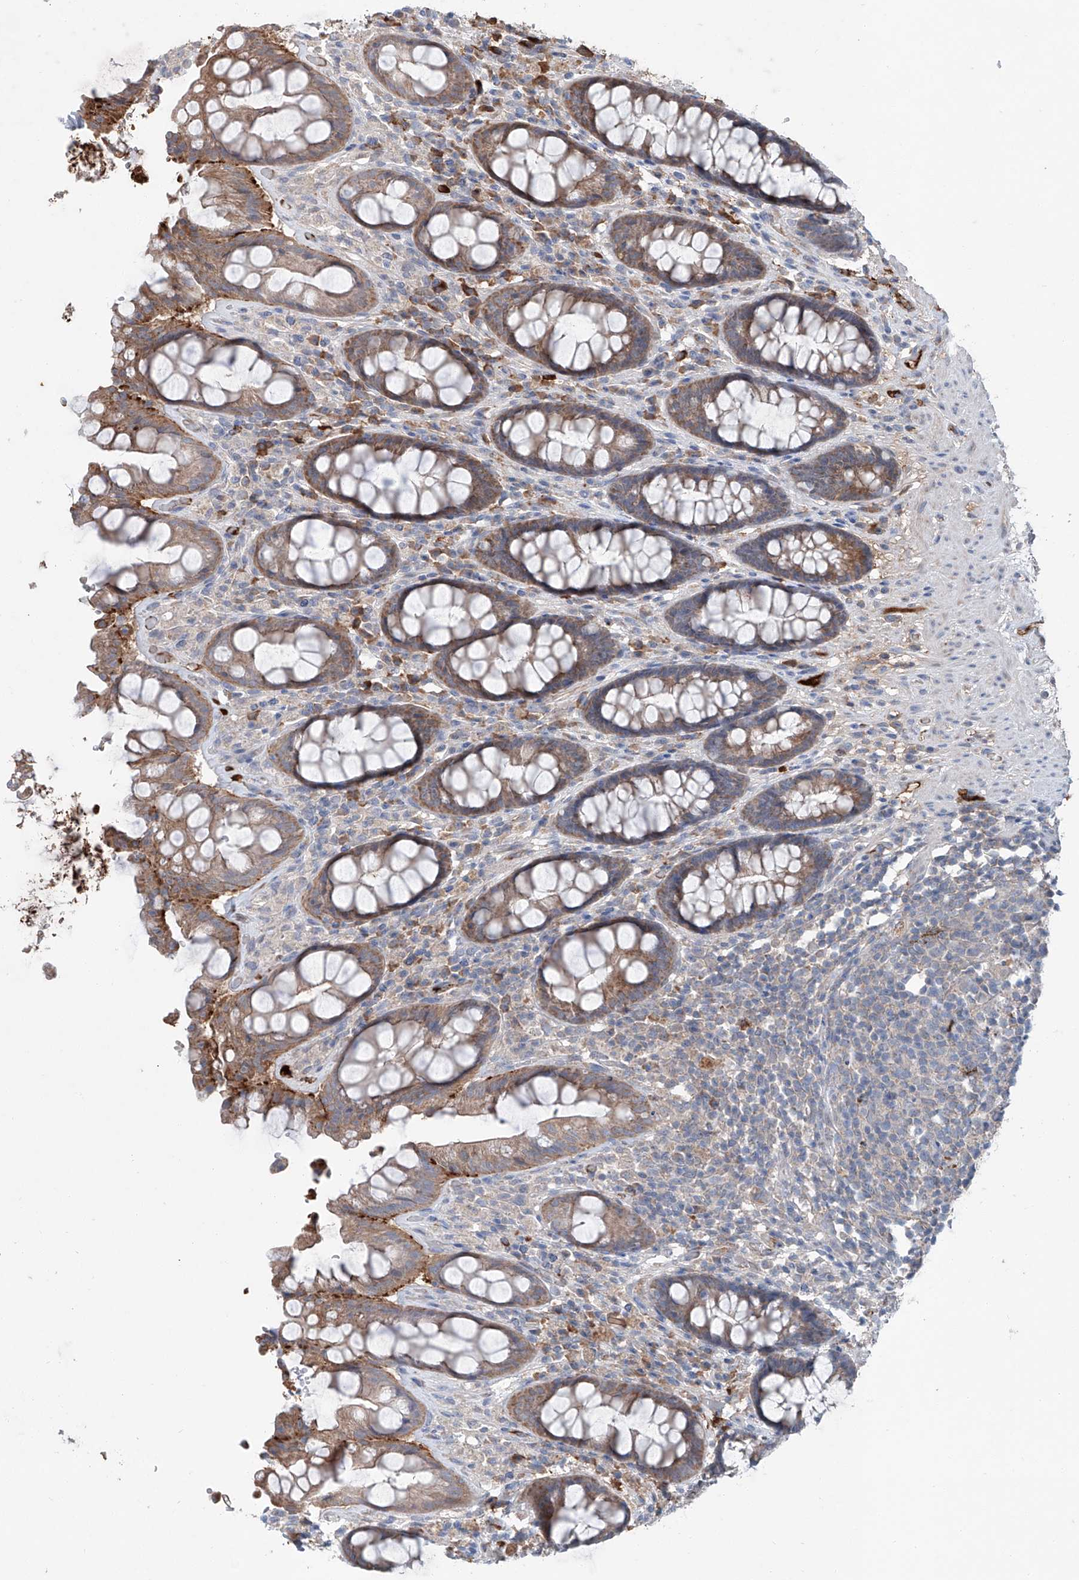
{"staining": {"intensity": "moderate", "quantity": ">75%", "location": "cytoplasmic/membranous"}, "tissue": "rectum", "cell_type": "Glandular cells", "image_type": "normal", "snomed": [{"axis": "morphology", "description": "Normal tissue, NOS"}, {"axis": "topography", "description": "Rectum"}], "caption": "High-magnification brightfield microscopy of normal rectum stained with DAB (3,3'-diaminobenzidine) (brown) and counterstained with hematoxylin (blue). glandular cells exhibit moderate cytoplasmic/membranous positivity is appreciated in approximately>75% of cells. (Brightfield microscopy of DAB IHC at high magnification).", "gene": "SIX4", "patient": {"sex": "male", "age": 64}}